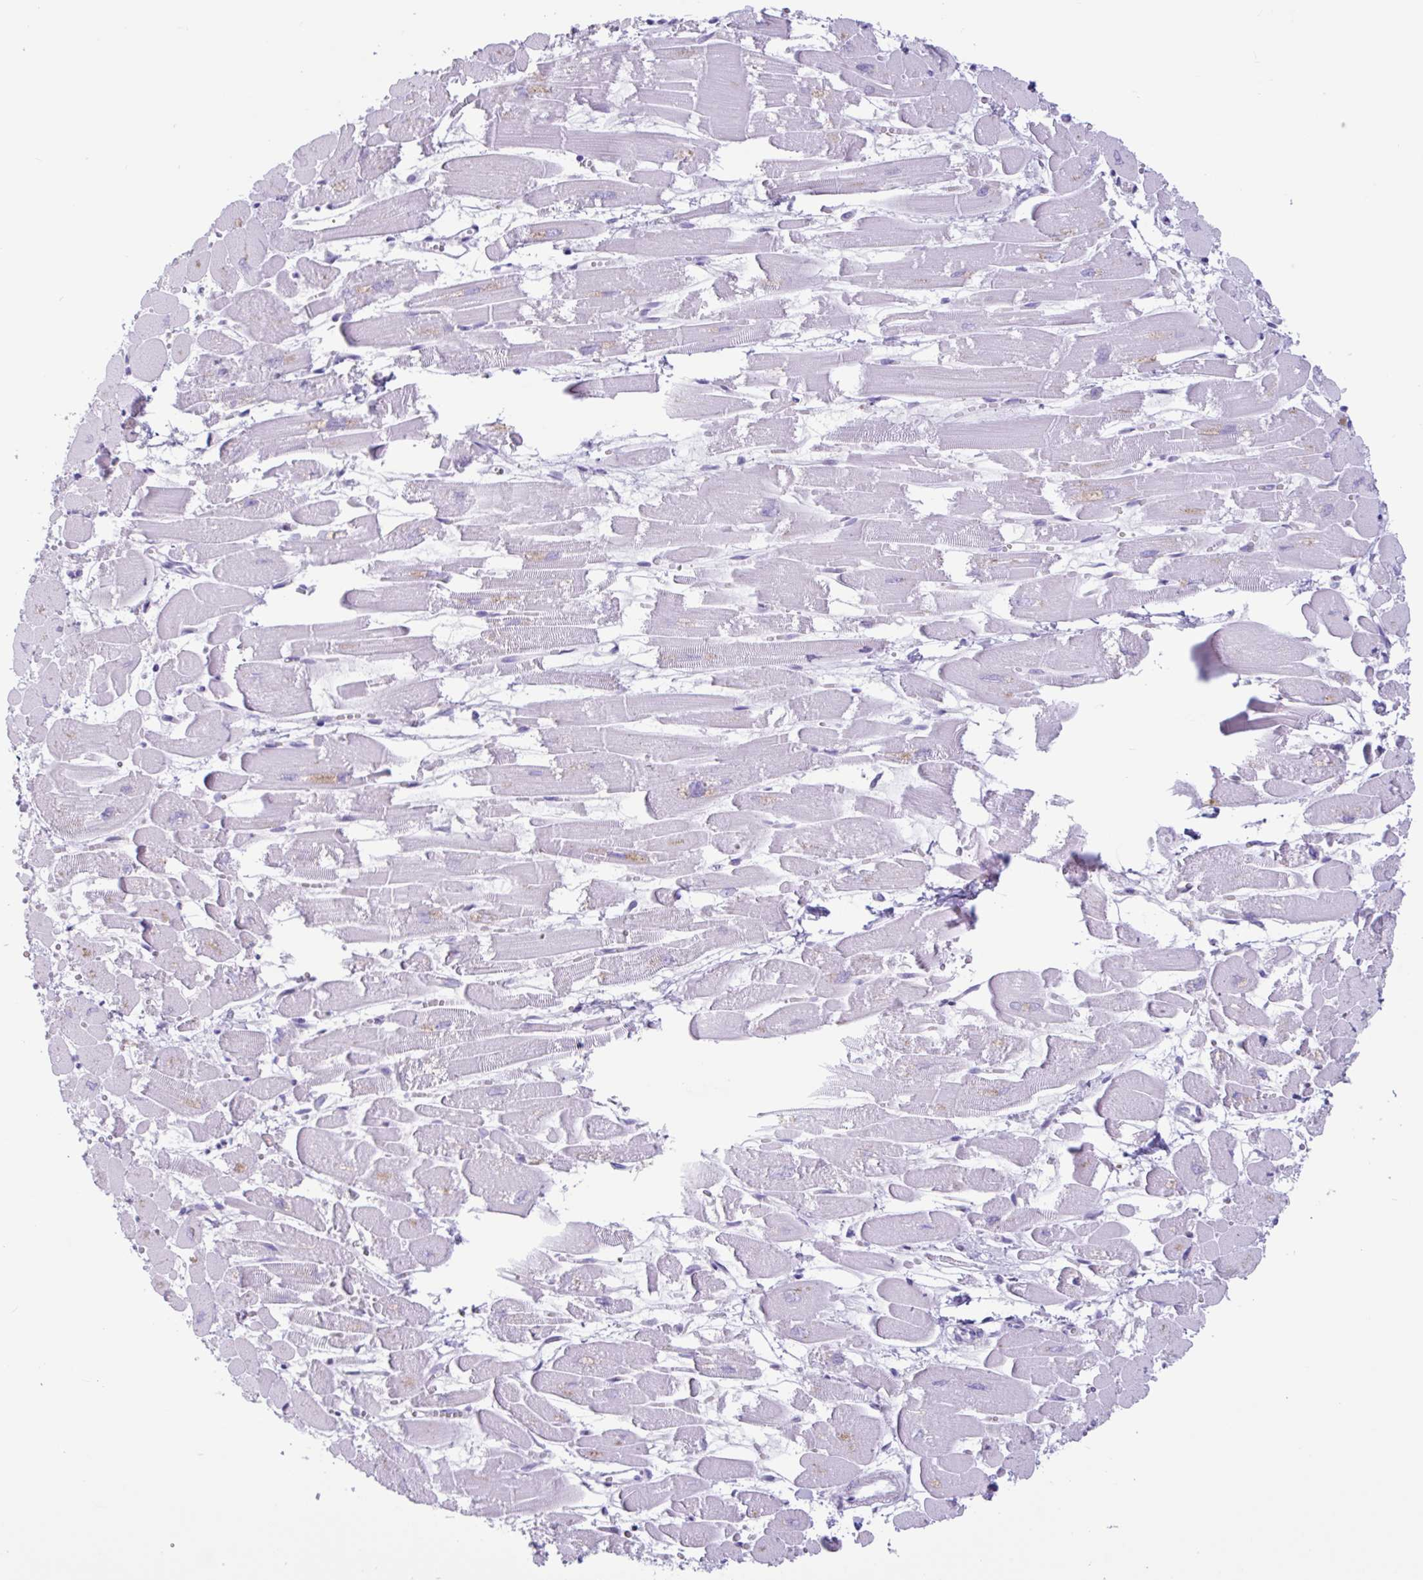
{"staining": {"intensity": "negative", "quantity": "none", "location": "none"}, "tissue": "heart muscle", "cell_type": "Cardiomyocytes", "image_type": "normal", "snomed": [{"axis": "morphology", "description": "Normal tissue, NOS"}, {"axis": "topography", "description": "Heart"}], "caption": "An IHC micrograph of normal heart muscle is shown. There is no staining in cardiomyocytes of heart muscle.", "gene": "CTSE", "patient": {"sex": "female", "age": 52}}